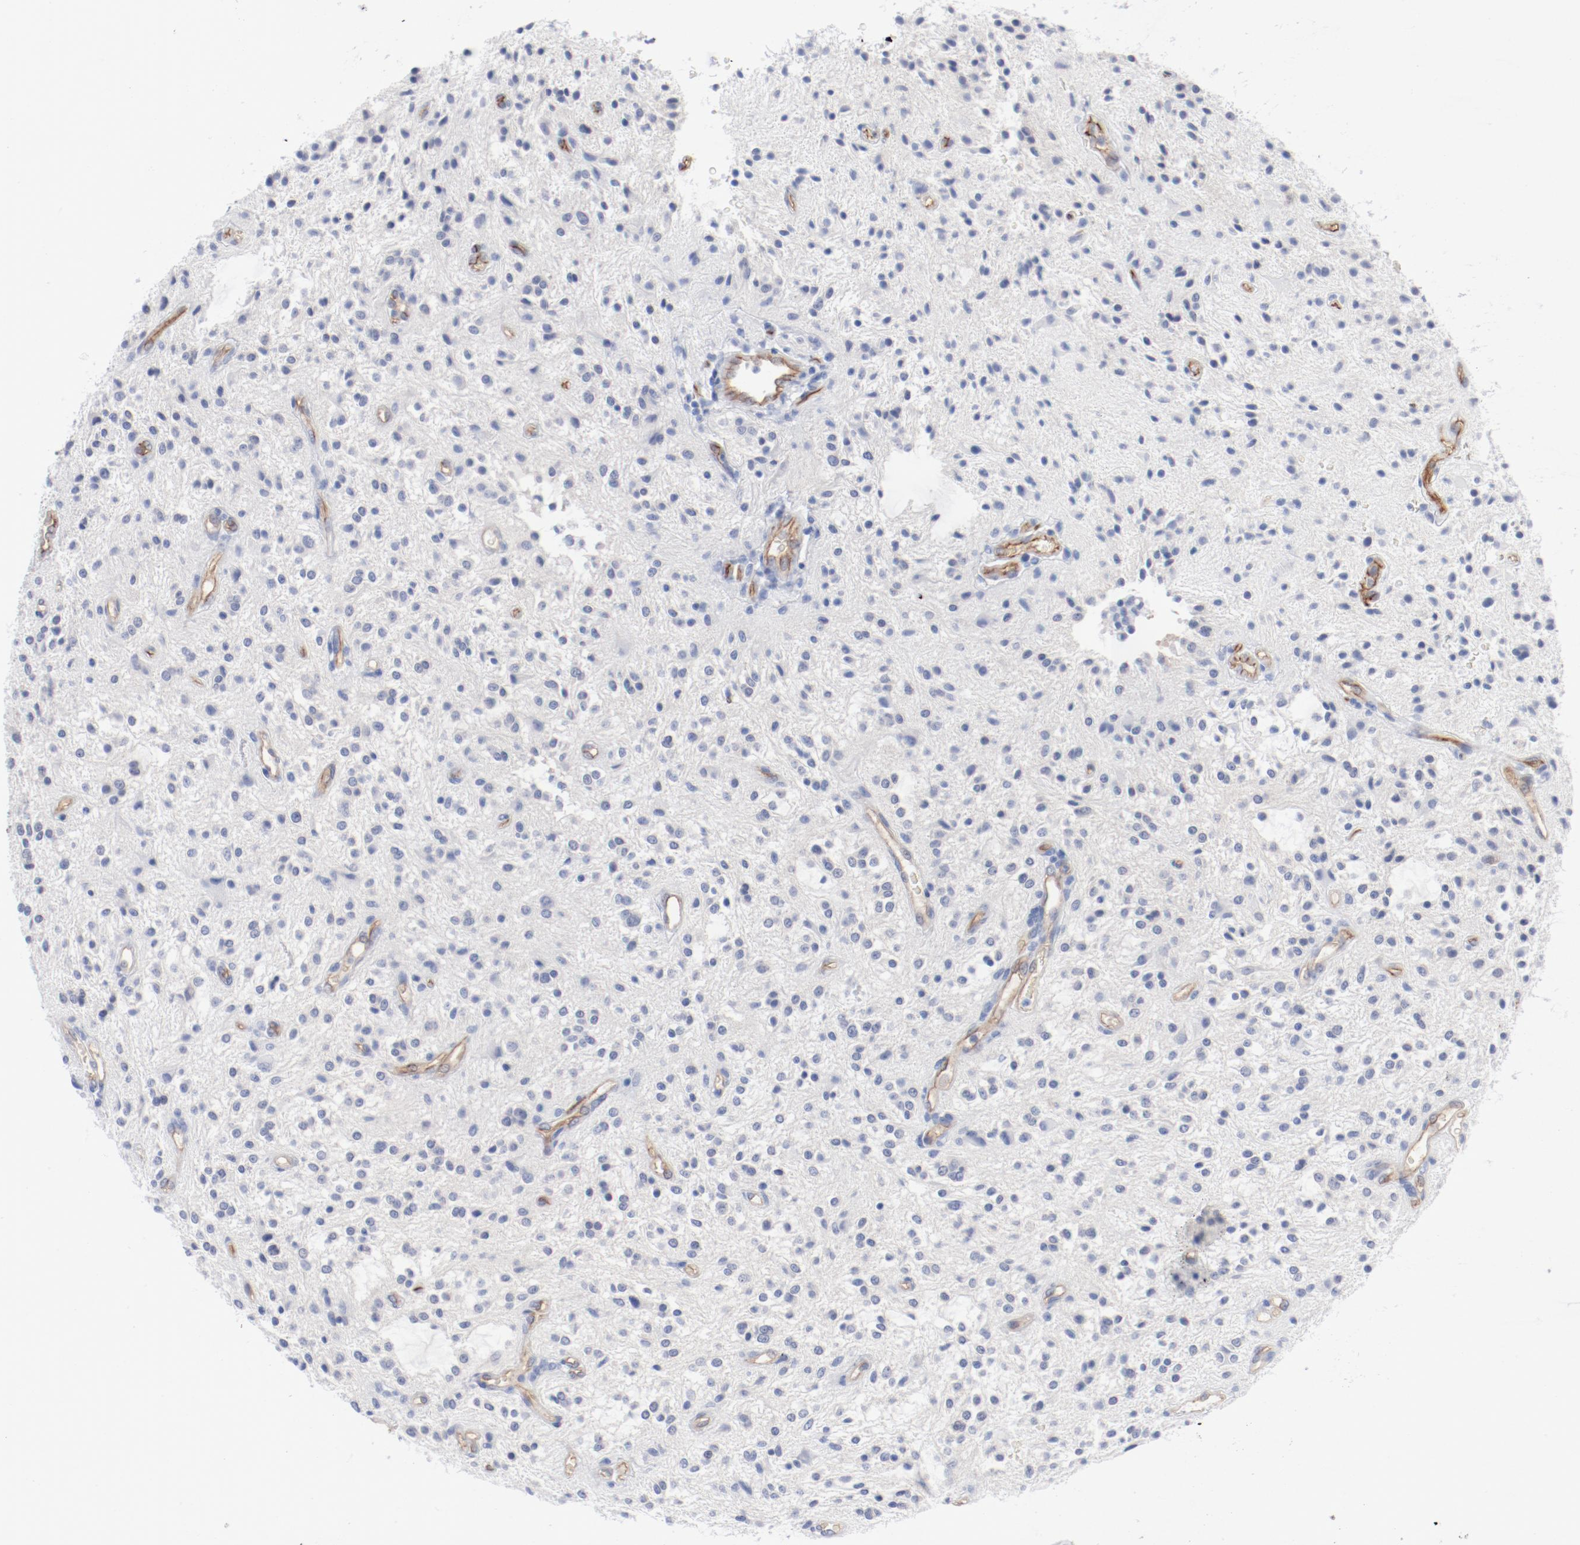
{"staining": {"intensity": "negative", "quantity": "none", "location": "none"}, "tissue": "glioma", "cell_type": "Tumor cells", "image_type": "cancer", "snomed": [{"axis": "morphology", "description": "Glioma, malignant, NOS"}, {"axis": "topography", "description": "Cerebellum"}], "caption": "IHC histopathology image of human glioma (malignant) stained for a protein (brown), which demonstrates no positivity in tumor cells.", "gene": "SHANK3", "patient": {"sex": "female", "age": 10}}